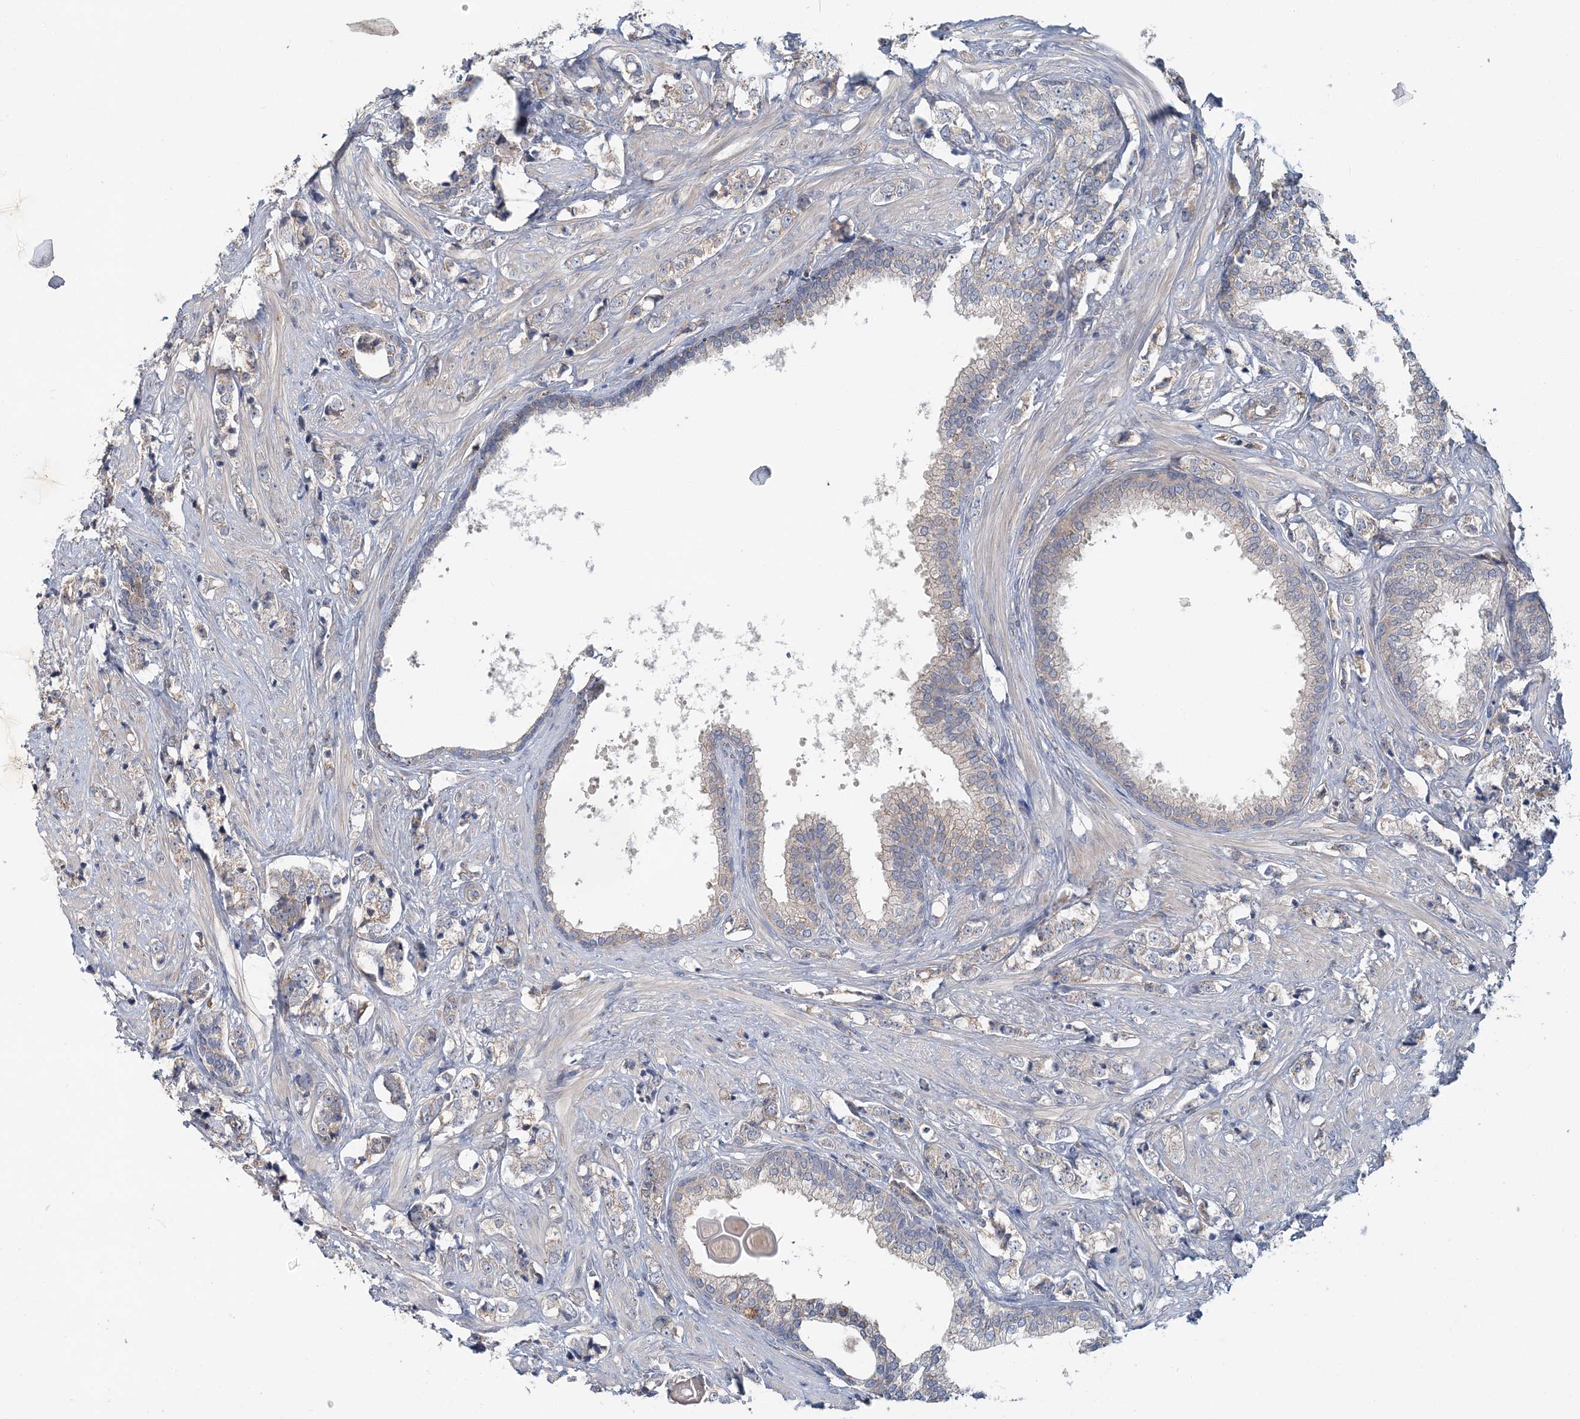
{"staining": {"intensity": "weak", "quantity": "<25%", "location": "cytoplasmic/membranous"}, "tissue": "prostate cancer", "cell_type": "Tumor cells", "image_type": "cancer", "snomed": [{"axis": "morphology", "description": "Adenocarcinoma, High grade"}, {"axis": "topography", "description": "Prostate"}], "caption": "IHC histopathology image of neoplastic tissue: adenocarcinoma (high-grade) (prostate) stained with DAB (3,3'-diaminobenzidine) exhibits no significant protein positivity in tumor cells.", "gene": "RNF25", "patient": {"sex": "male", "age": 69}}